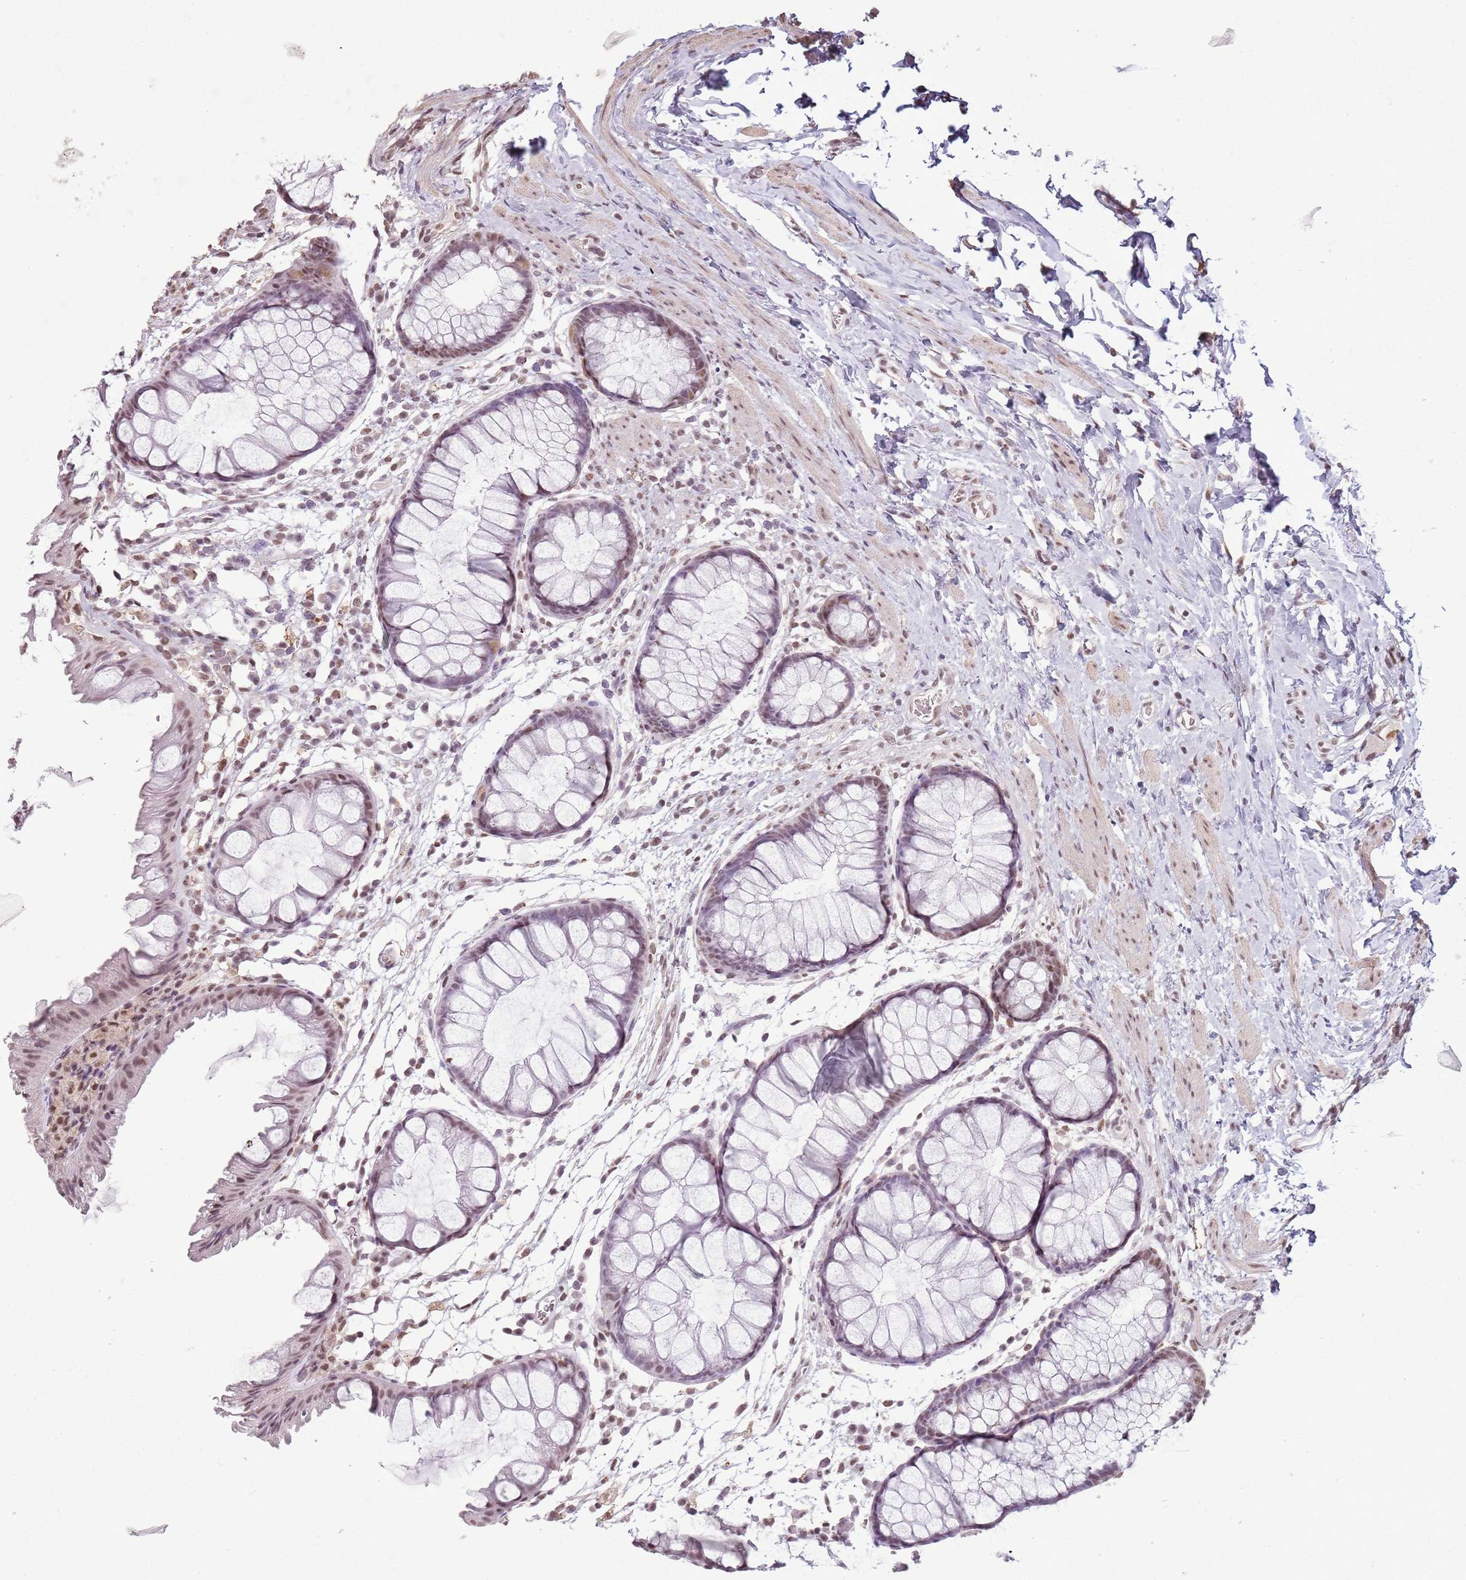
{"staining": {"intensity": "moderate", "quantity": ">75%", "location": "nuclear"}, "tissue": "colon", "cell_type": "Endothelial cells", "image_type": "normal", "snomed": [{"axis": "morphology", "description": "Normal tissue, NOS"}, {"axis": "topography", "description": "Colon"}], "caption": "Benign colon demonstrates moderate nuclear expression in about >75% of endothelial cells.", "gene": "ARL14EP", "patient": {"sex": "female", "age": 62}}